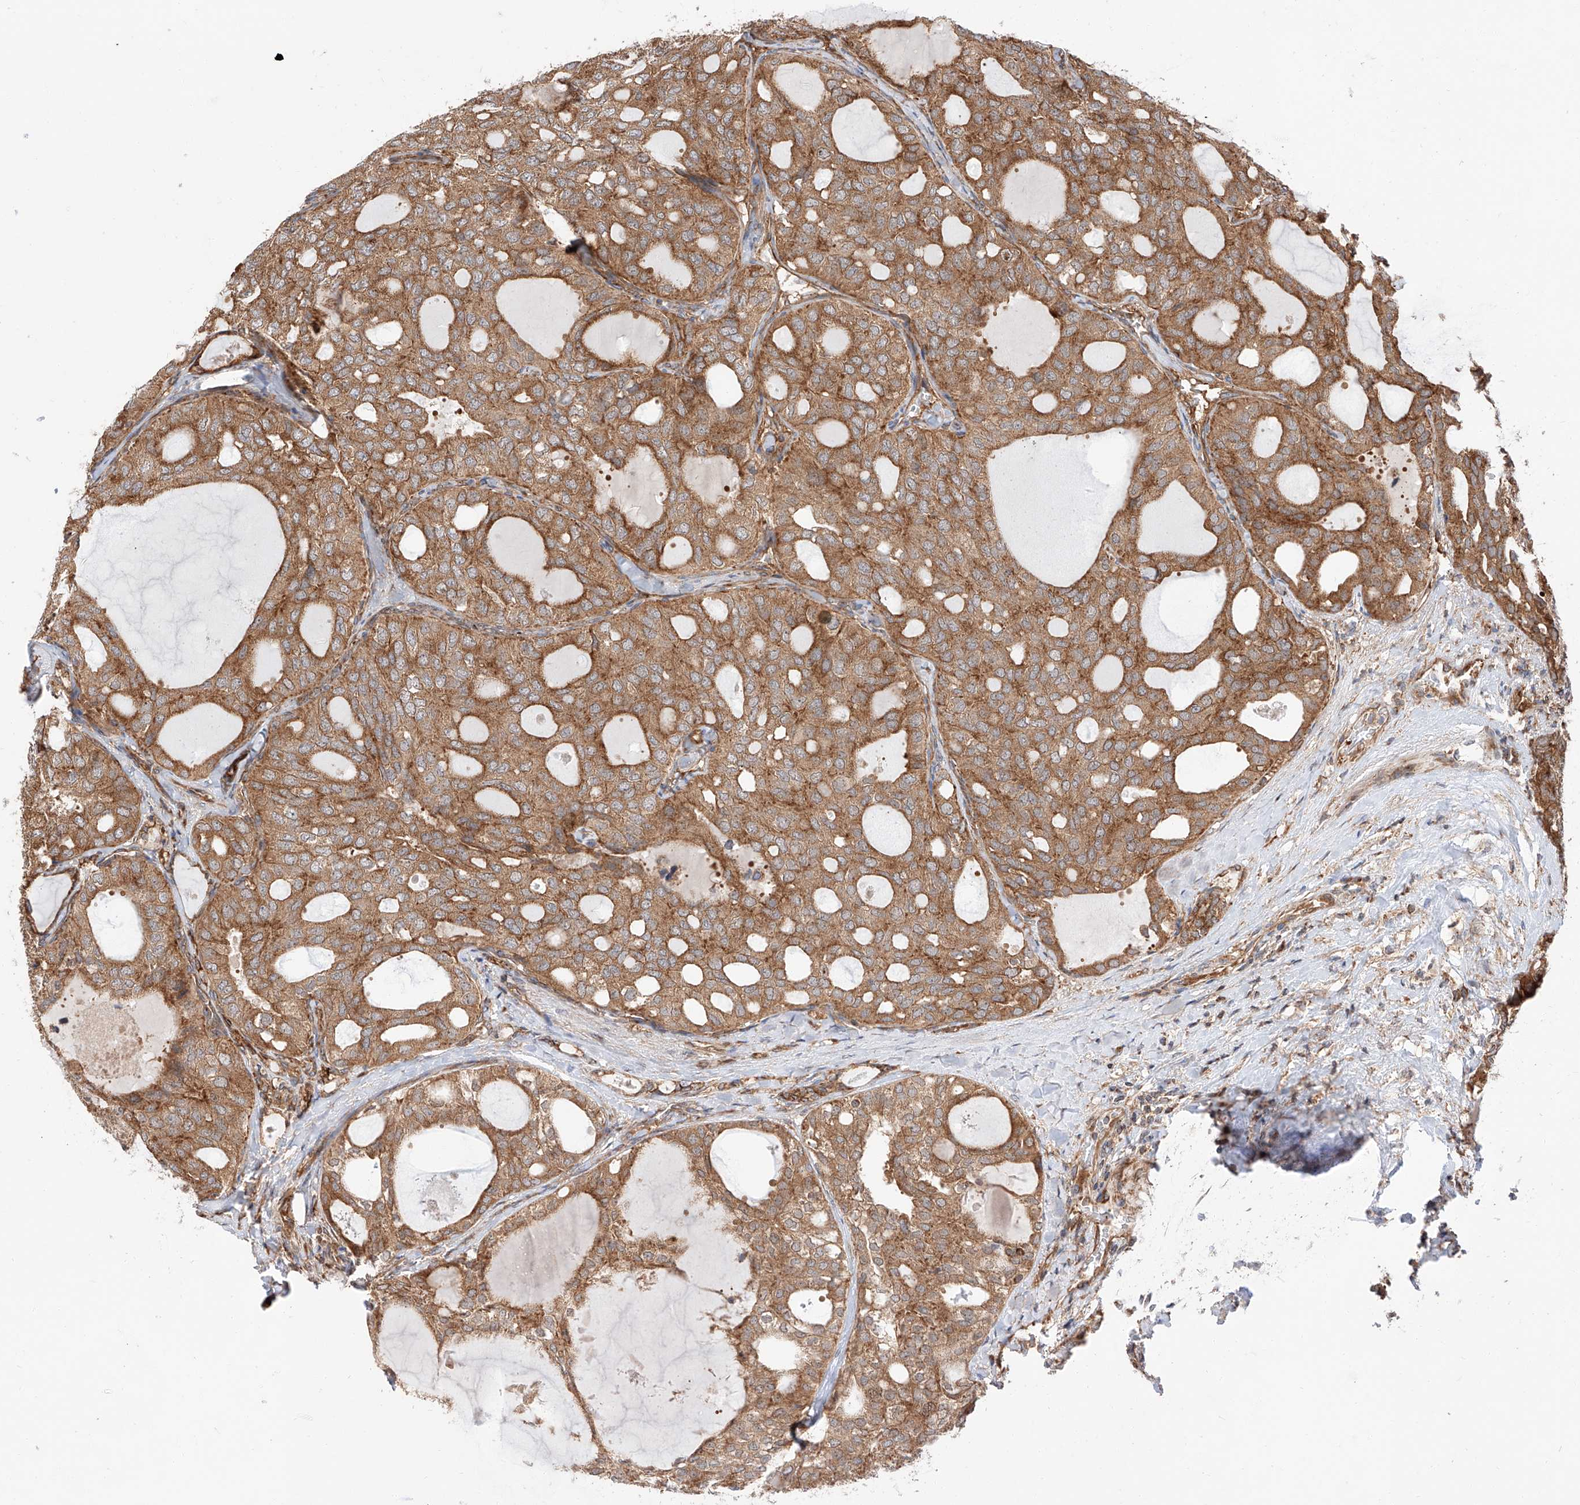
{"staining": {"intensity": "moderate", "quantity": ">75%", "location": "cytoplasmic/membranous"}, "tissue": "thyroid cancer", "cell_type": "Tumor cells", "image_type": "cancer", "snomed": [{"axis": "morphology", "description": "Follicular adenoma carcinoma, NOS"}, {"axis": "topography", "description": "Thyroid gland"}], "caption": "A histopathology image showing moderate cytoplasmic/membranous expression in approximately >75% of tumor cells in thyroid cancer, as visualized by brown immunohistochemical staining.", "gene": "ISCA2", "patient": {"sex": "male", "age": 75}}